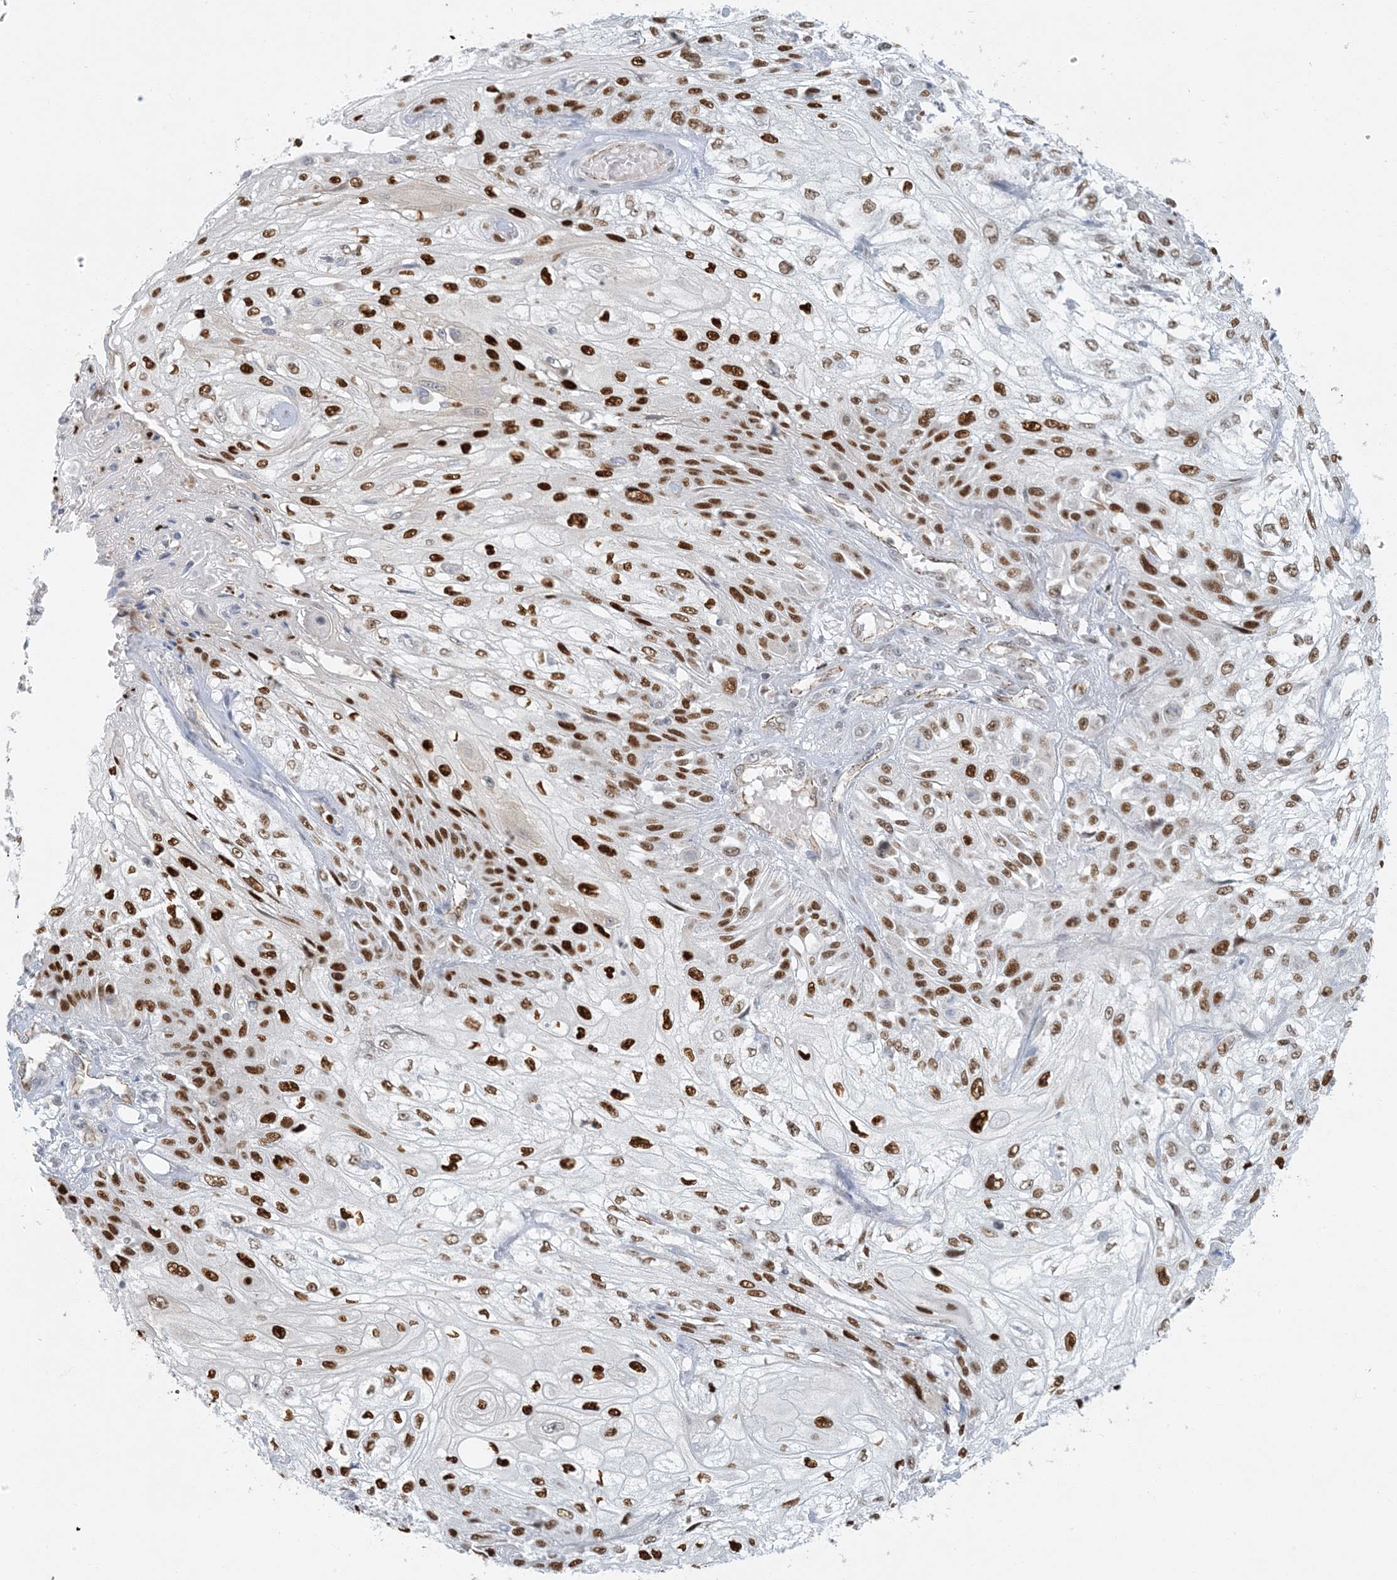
{"staining": {"intensity": "moderate", "quantity": ">75%", "location": "nuclear"}, "tissue": "skin cancer", "cell_type": "Tumor cells", "image_type": "cancer", "snomed": [{"axis": "morphology", "description": "Squamous cell carcinoma, NOS"}, {"axis": "morphology", "description": "Squamous cell carcinoma, metastatic, NOS"}, {"axis": "topography", "description": "Skin"}, {"axis": "topography", "description": "Lymph node"}], "caption": "This micrograph displays skin cancer (squamous cell carcinoma) stained with immunohistochemistry to label a protein in brown. The nuclear of tumor cells show moderate positivity for the protein. Nuclei are counter-stained blue.", "gene": "AK9", "patient": {"sex": "male", "age": 75}}